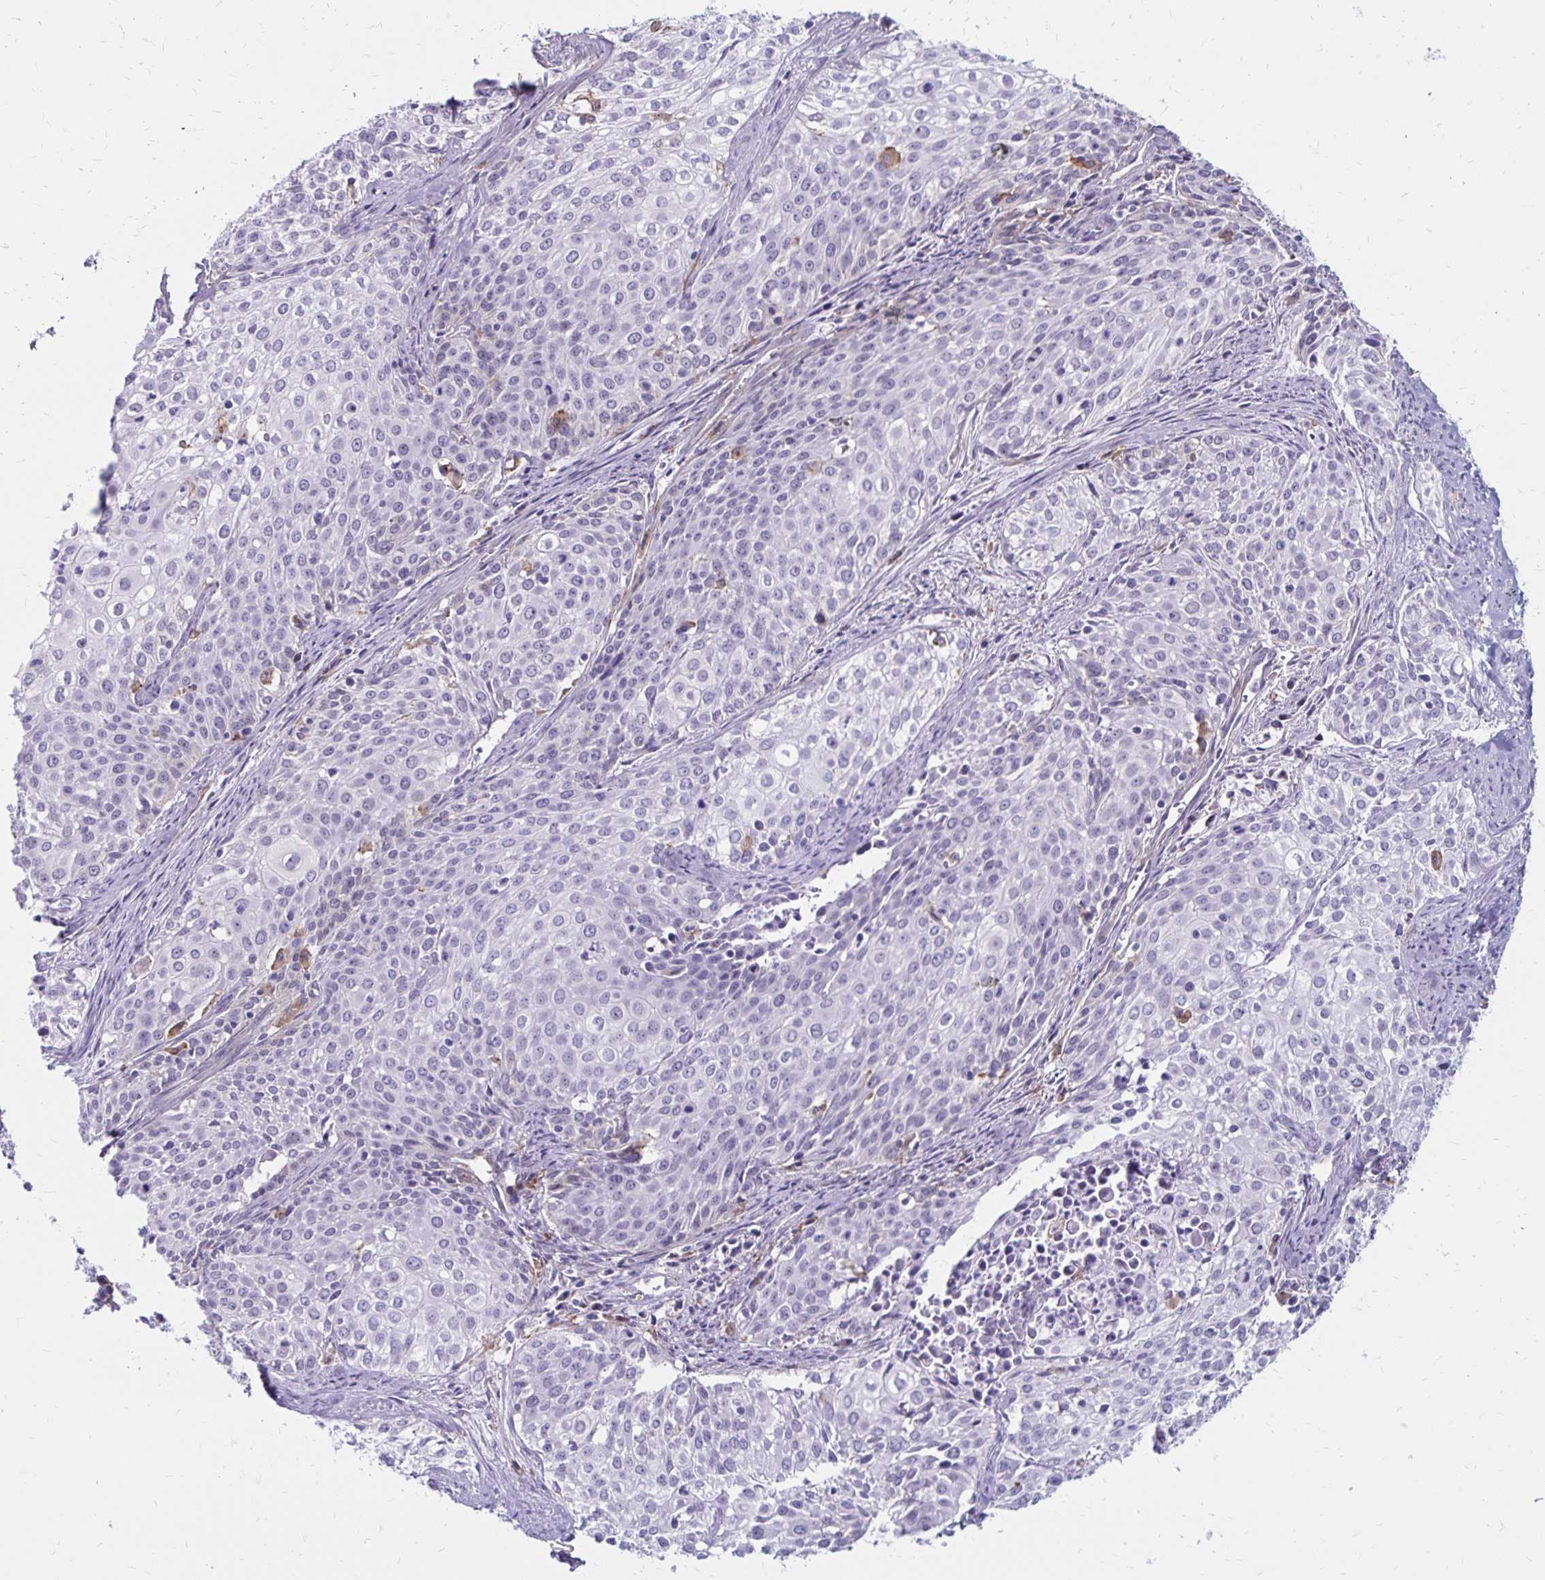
{"staining": {"intensity": "negative", "quantity": "none", "location": "none"}, "tissue": "cervical cancer", "cell_type": "Tumor cells", "image_type": "cancer", "snomed": [{"axis": "morphology", "description": "Squamous cell carcinoma, NOS"}, {"axis": "topography", "description": "Cervix"}], "caption": "This is an IHC histopathology image of squamous cell carcinoma (cervical). There is no positivity in tumor cells.", "gene": "TNS3", "patient": {"sex": "female", "age": 39}}